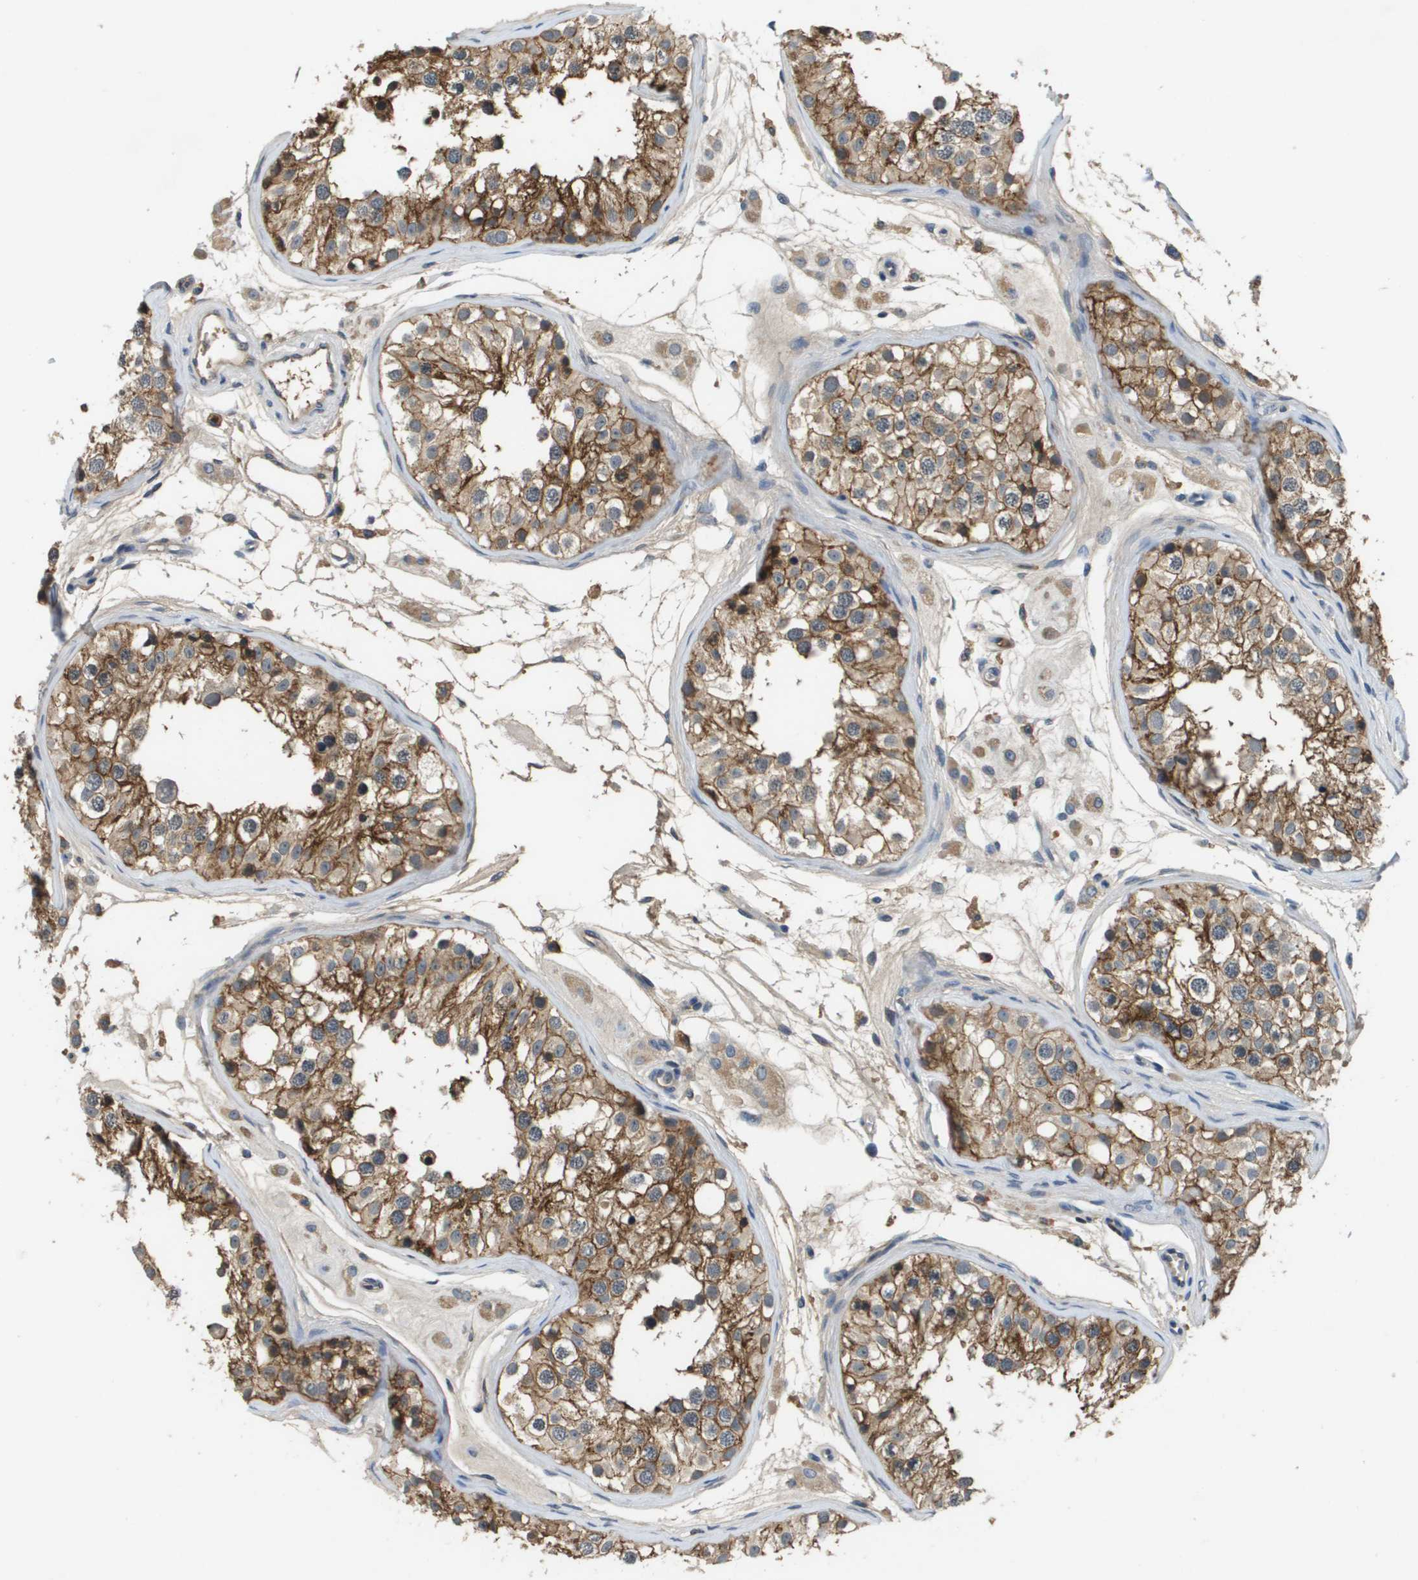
{"staining": {"intensity": "moderate", "quantity": ">75%", "location": "cytoplasmic/membranous"}, "tissue": "testis", "cell_type": "Cells in seminiferous ducts", "image_type": "normal", "snomed": [{"axis": "morphology", "description": "Normal tissue, NOS"}, {"axis": "morphology", "description": "Adenocarcinoma, metastatic, NOS"}, {"axis": "topography", "description": "Testis"}], "caption": "An immunohistochemistry (IHC) photomicrograph of benign tissue is shown. Protein staining in brown shows moderate cytoplasmic/membranous positivity in testis within cells in seminiferous ducts.", "gene": "SLC16A3", "patient": {"sex": "male", "age": 26}}